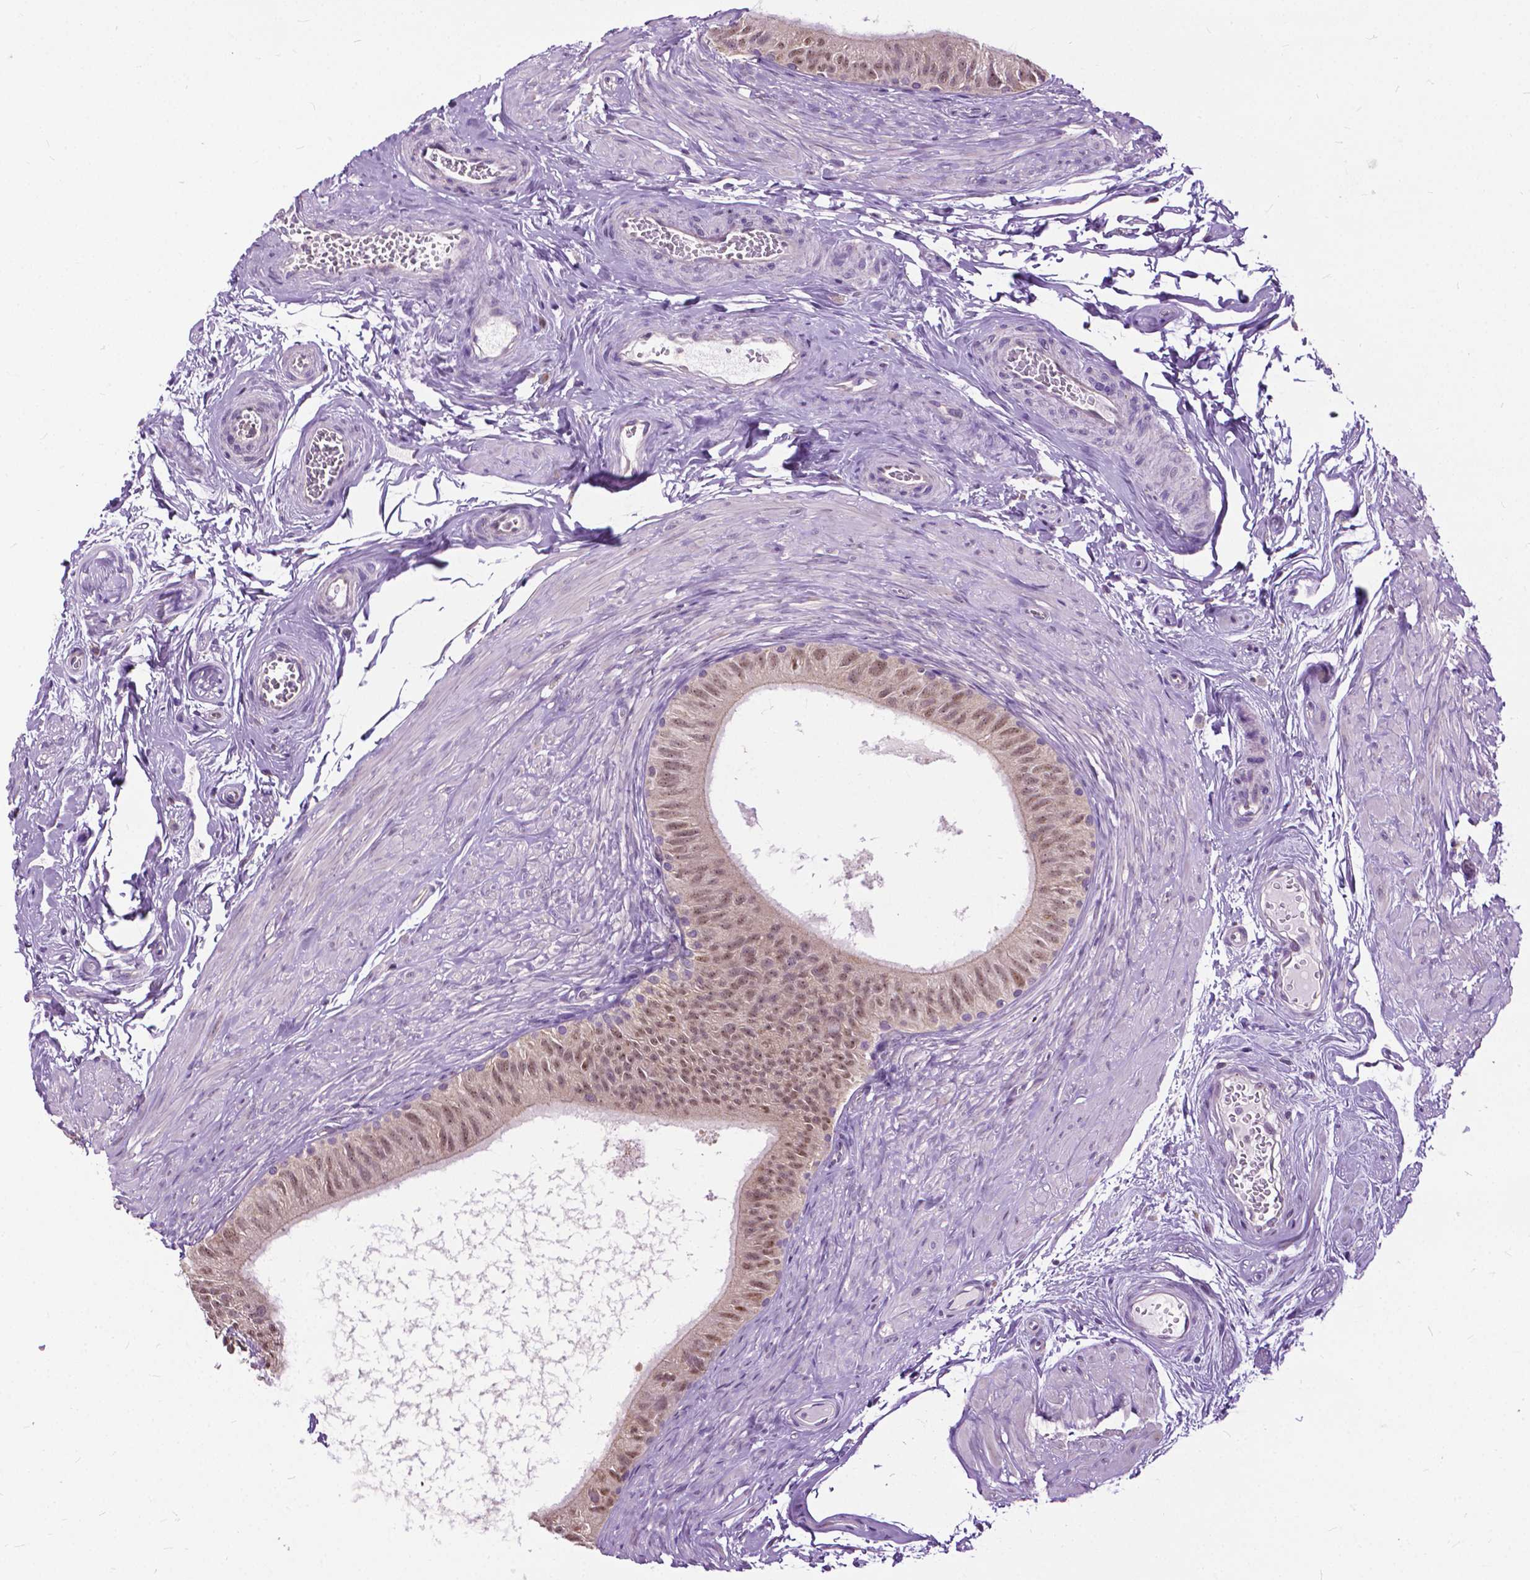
{"staining": {"intensity": "weak", "quantity": "25%-75%", "location": "cytoplasmic/membranous,nuclear"}, "tissue": "epididymis", "cell_type": "Glandular cells", "image_type": "normal", "snomed": [{"axis": "morphology", "description": "Normal tissue, NOS"}, {"axis": "topography", "description": "Epididymis"}], "caption": "An image of epididymis stained for a protein displays weak cytoplasmic/membranous,nuclear brown staining in glandular cells.", "gene": "TTC9B", "patient": {"sex": "male", "age": 36}}